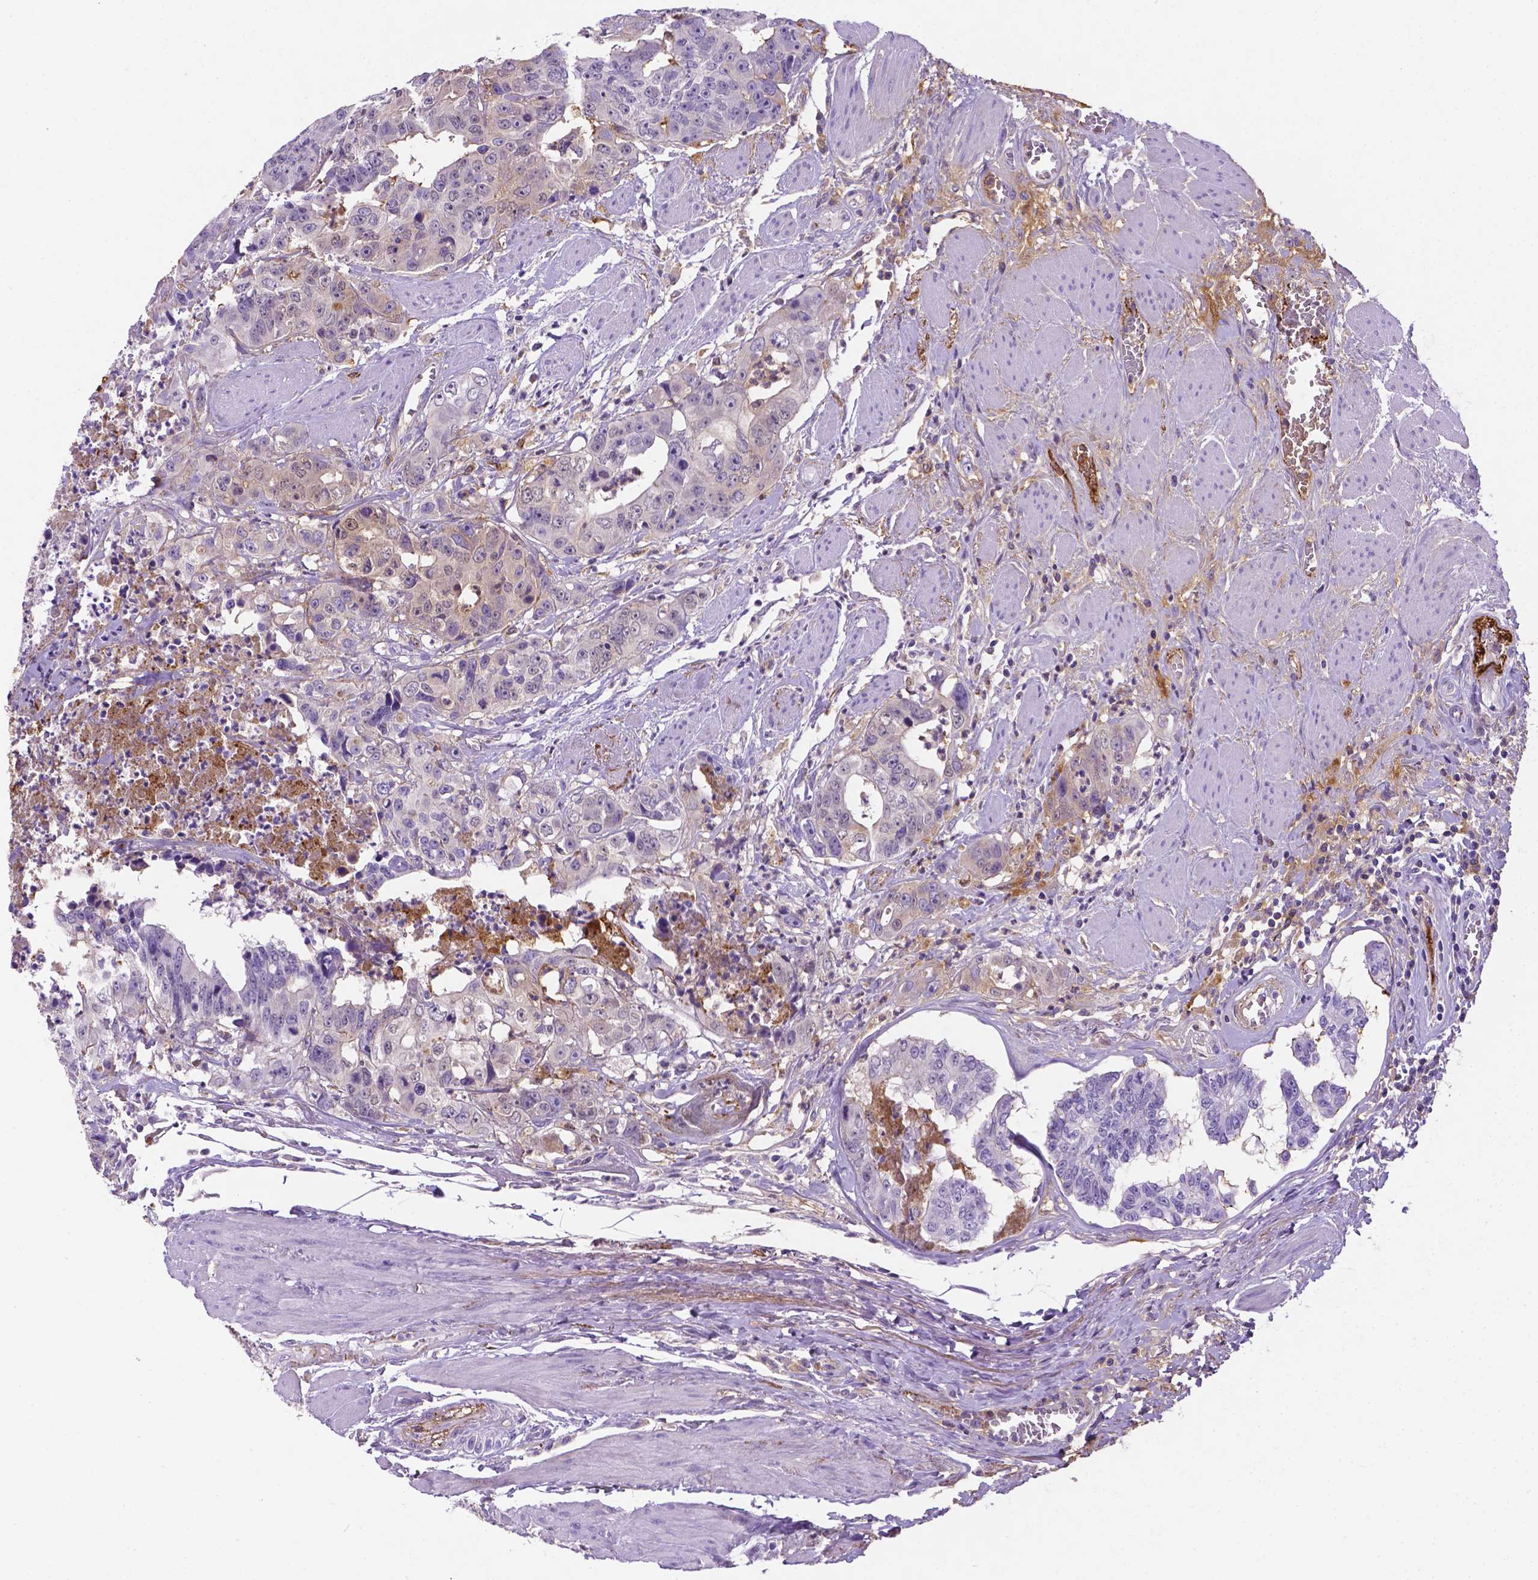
{"staining": {"intensity": "negative", "quantity": "none", "location": "none"}, "tissue": "colorectal cancer", "cell_type": "Tumor cells", "image_type": "cancer", "snomed": [{"axis": "morphology", "description": "Adenocarcinoma, NOS"}, {"axis": "topography", "description": "Rectum"}], "caption": "High power microscopy histopathology image of an immunohistochemistry micrograph of colorectal adenocarcinoma, revealing no significant staining in tumor cells.", "gene": "APOE", "patient": {"sex": "female", "age": 62}}